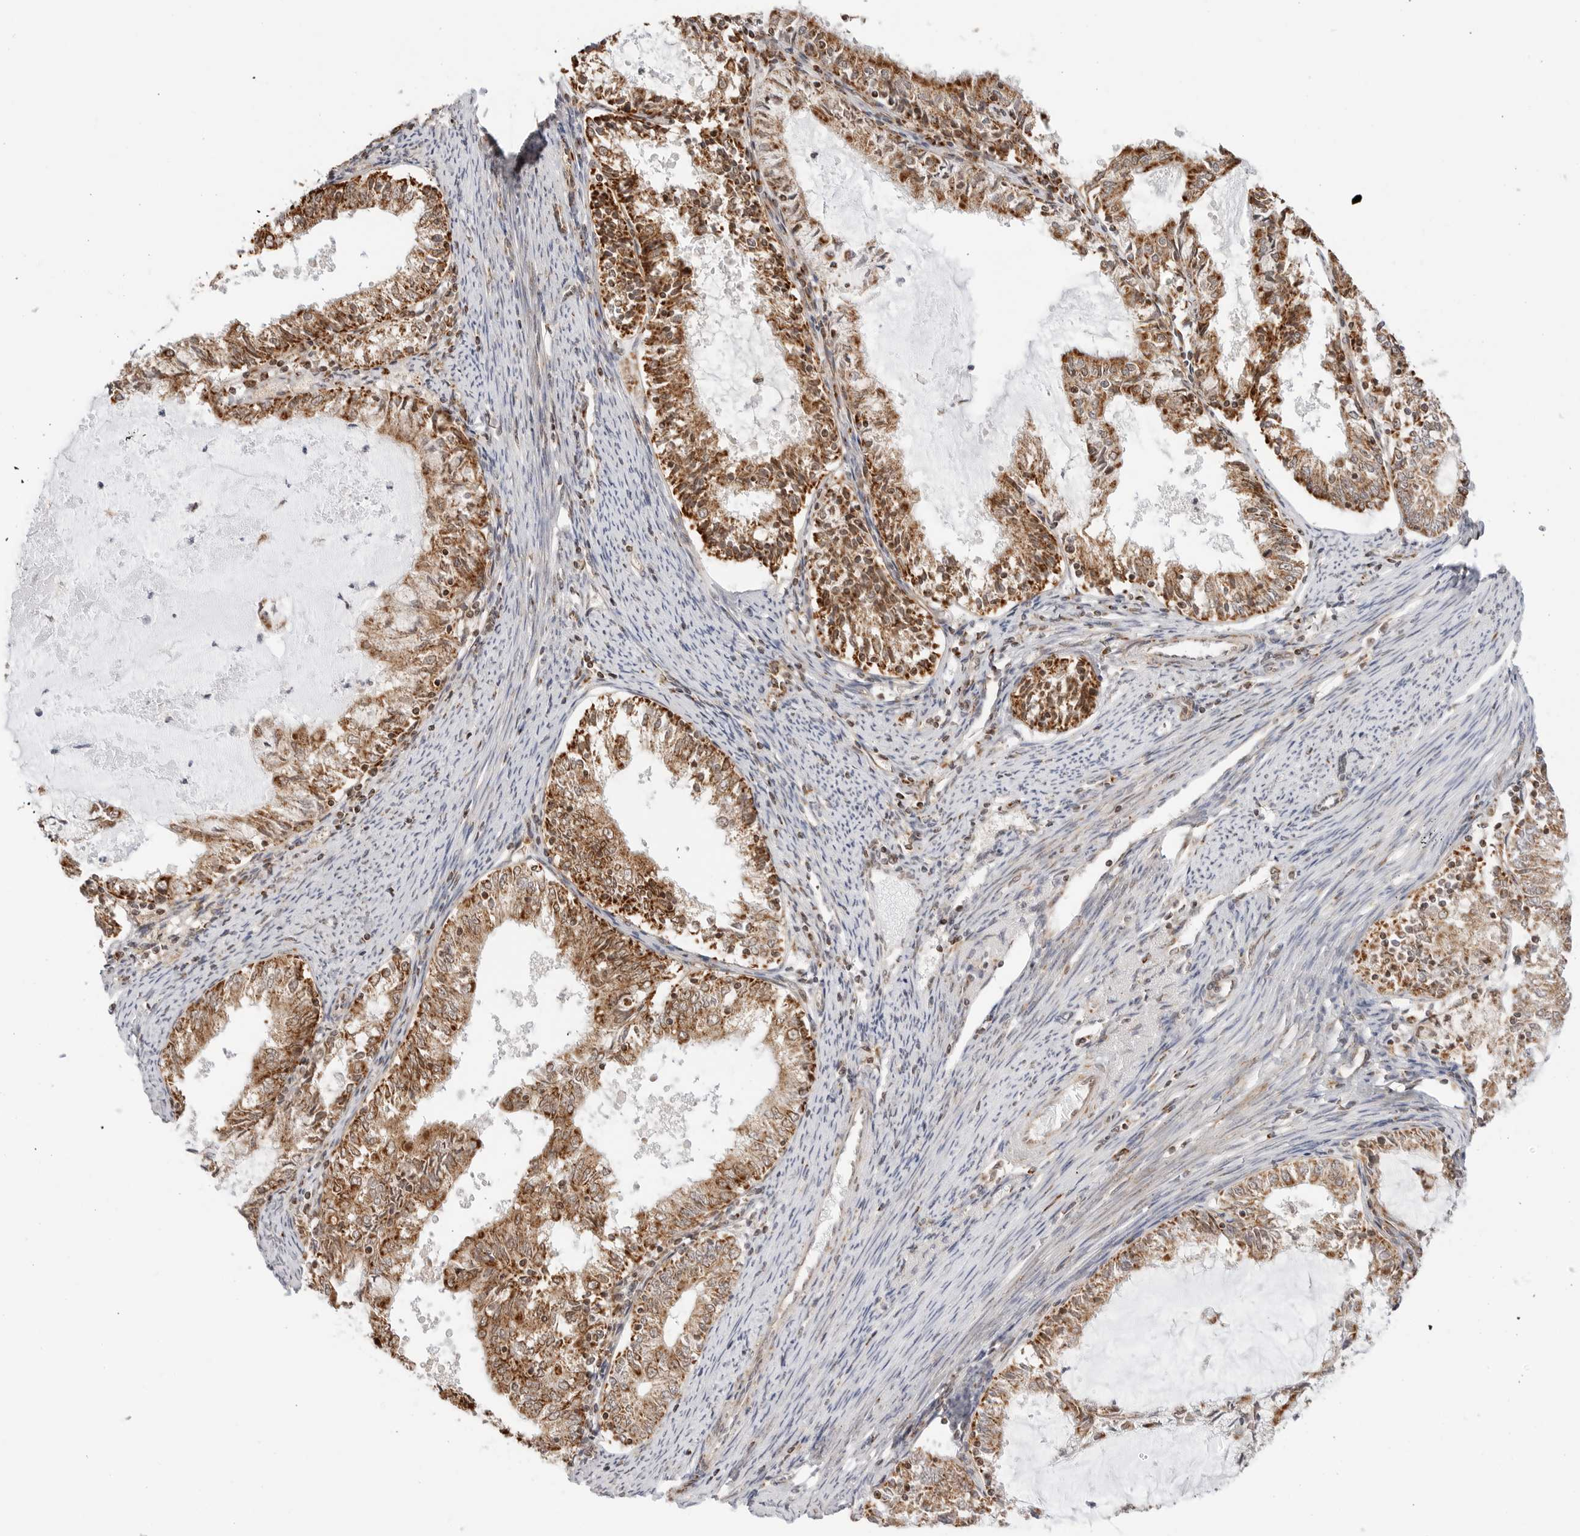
{"staining": {"intensity": "strong", "quantity": ">75%", "location": "cytoplasmic/membranous"}, "tissue": "endometrial cancer", "cell_type": "Tumor cells", "image_type": "cancer", "snomed": [{"axis": "morphology", "description": "Adenocarcinoma, NOS"}, {"axis": "topography", "description": "Endometrium"}], "caption": "Endometrial cancer (adenocarcinoma) stained with a protein marker demonstrates strong staining in tumor cells.", "gene": "POLR3GL", "patient": {"sex": "female", "age": 57}}